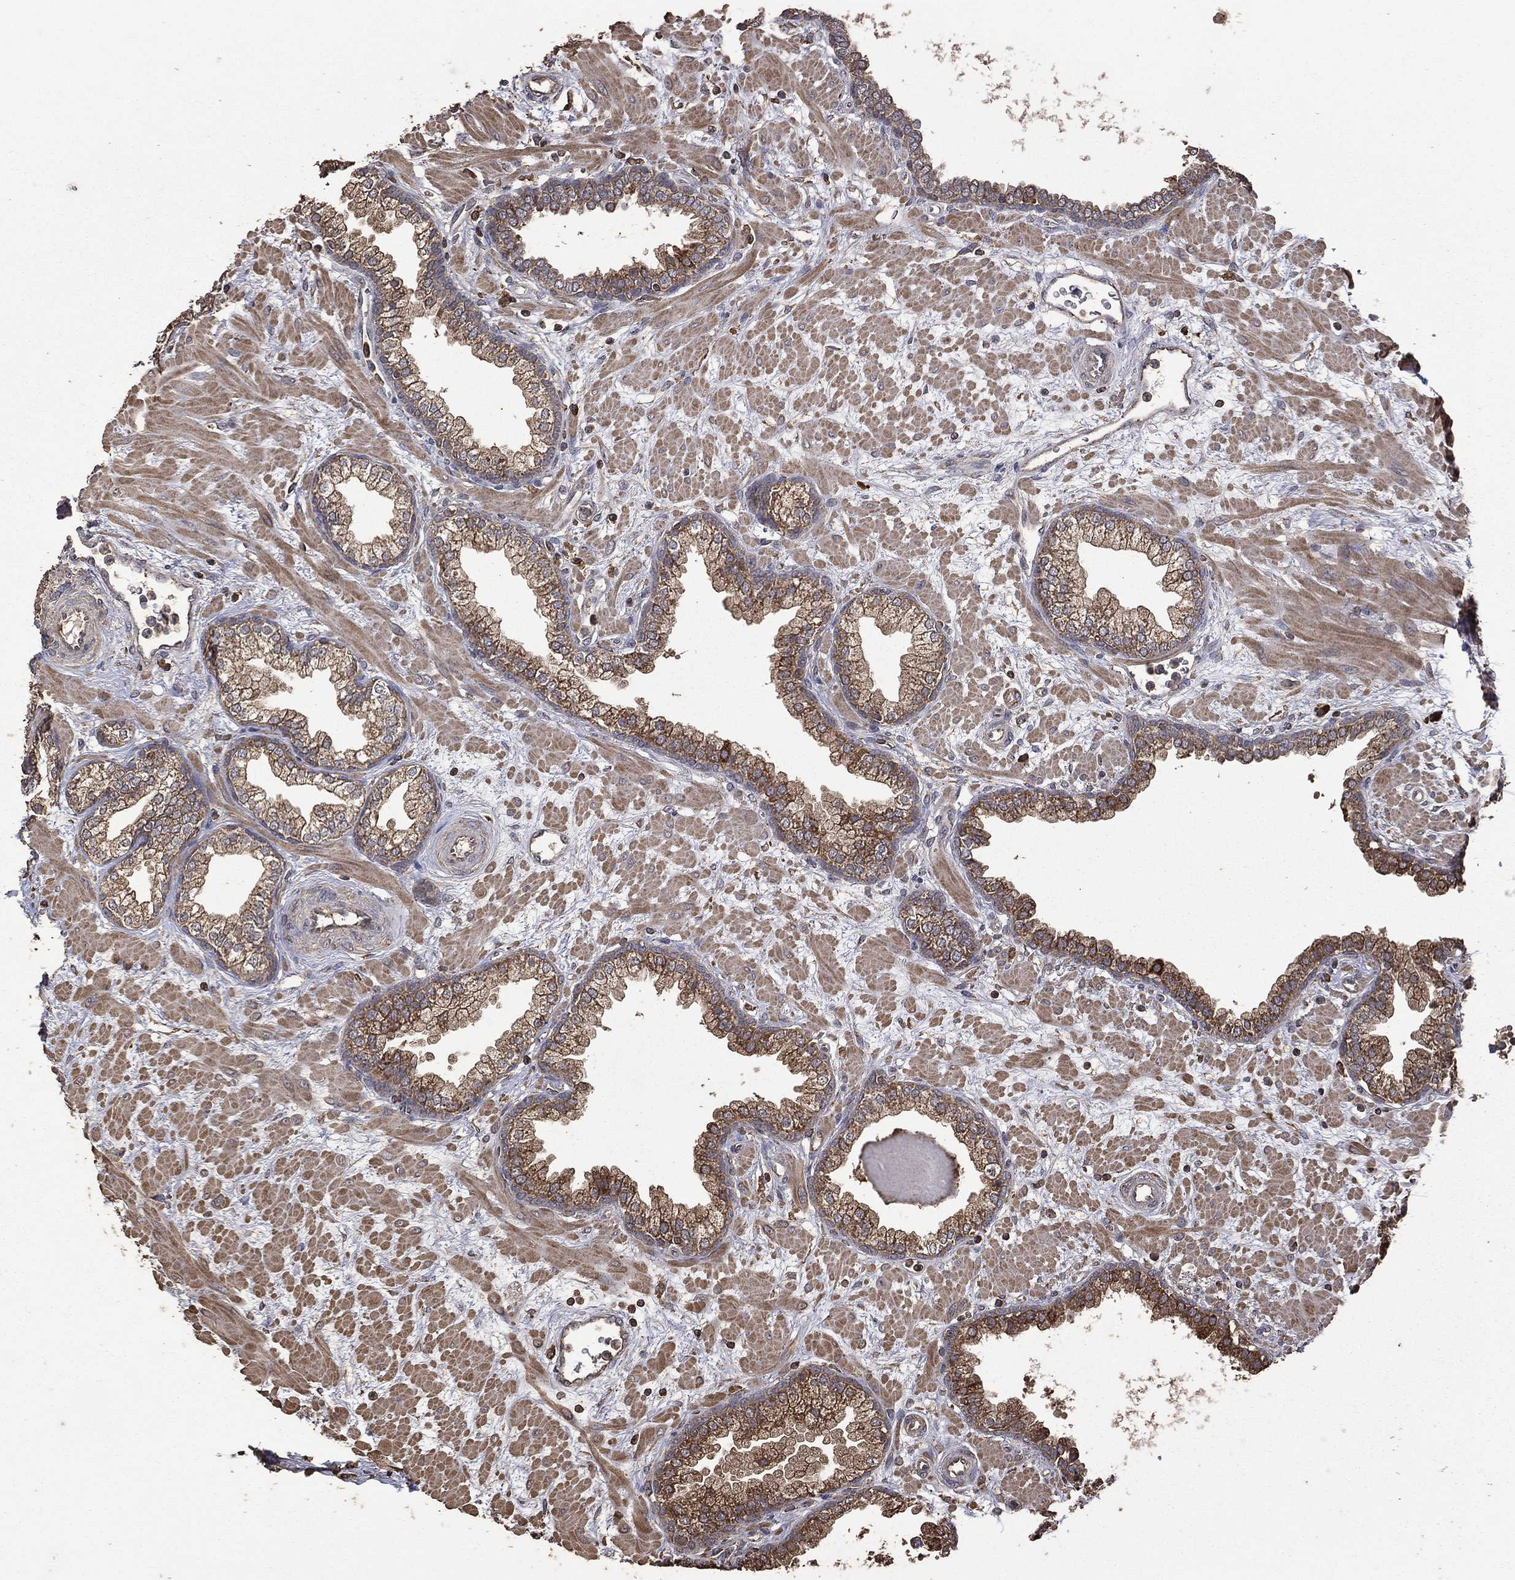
{"staining": {"intensity": "moderate", "quantity": "25%-75%", "location": "cytoplasmic/membranous"}, "tissue": "prostate", "cell_type": "Glandular cells", "image_type": "normal", "snomed": [{"axis": "morphology", "description": "Normal tissue, NOS"}, {"axis": "topography", "description": "Prostate"}], "caption": "The histopathology image displays staining of benign prostate, revealing moderate cytoplasmic/membranous protein staining (brown color) within glandular cells. (DAB (3,3'-diaminobenzidine) = brown stain, brightfield microscopy at high magnification).", "gene": "METTL27", "patient": {"sex": "male", "age": 63}}